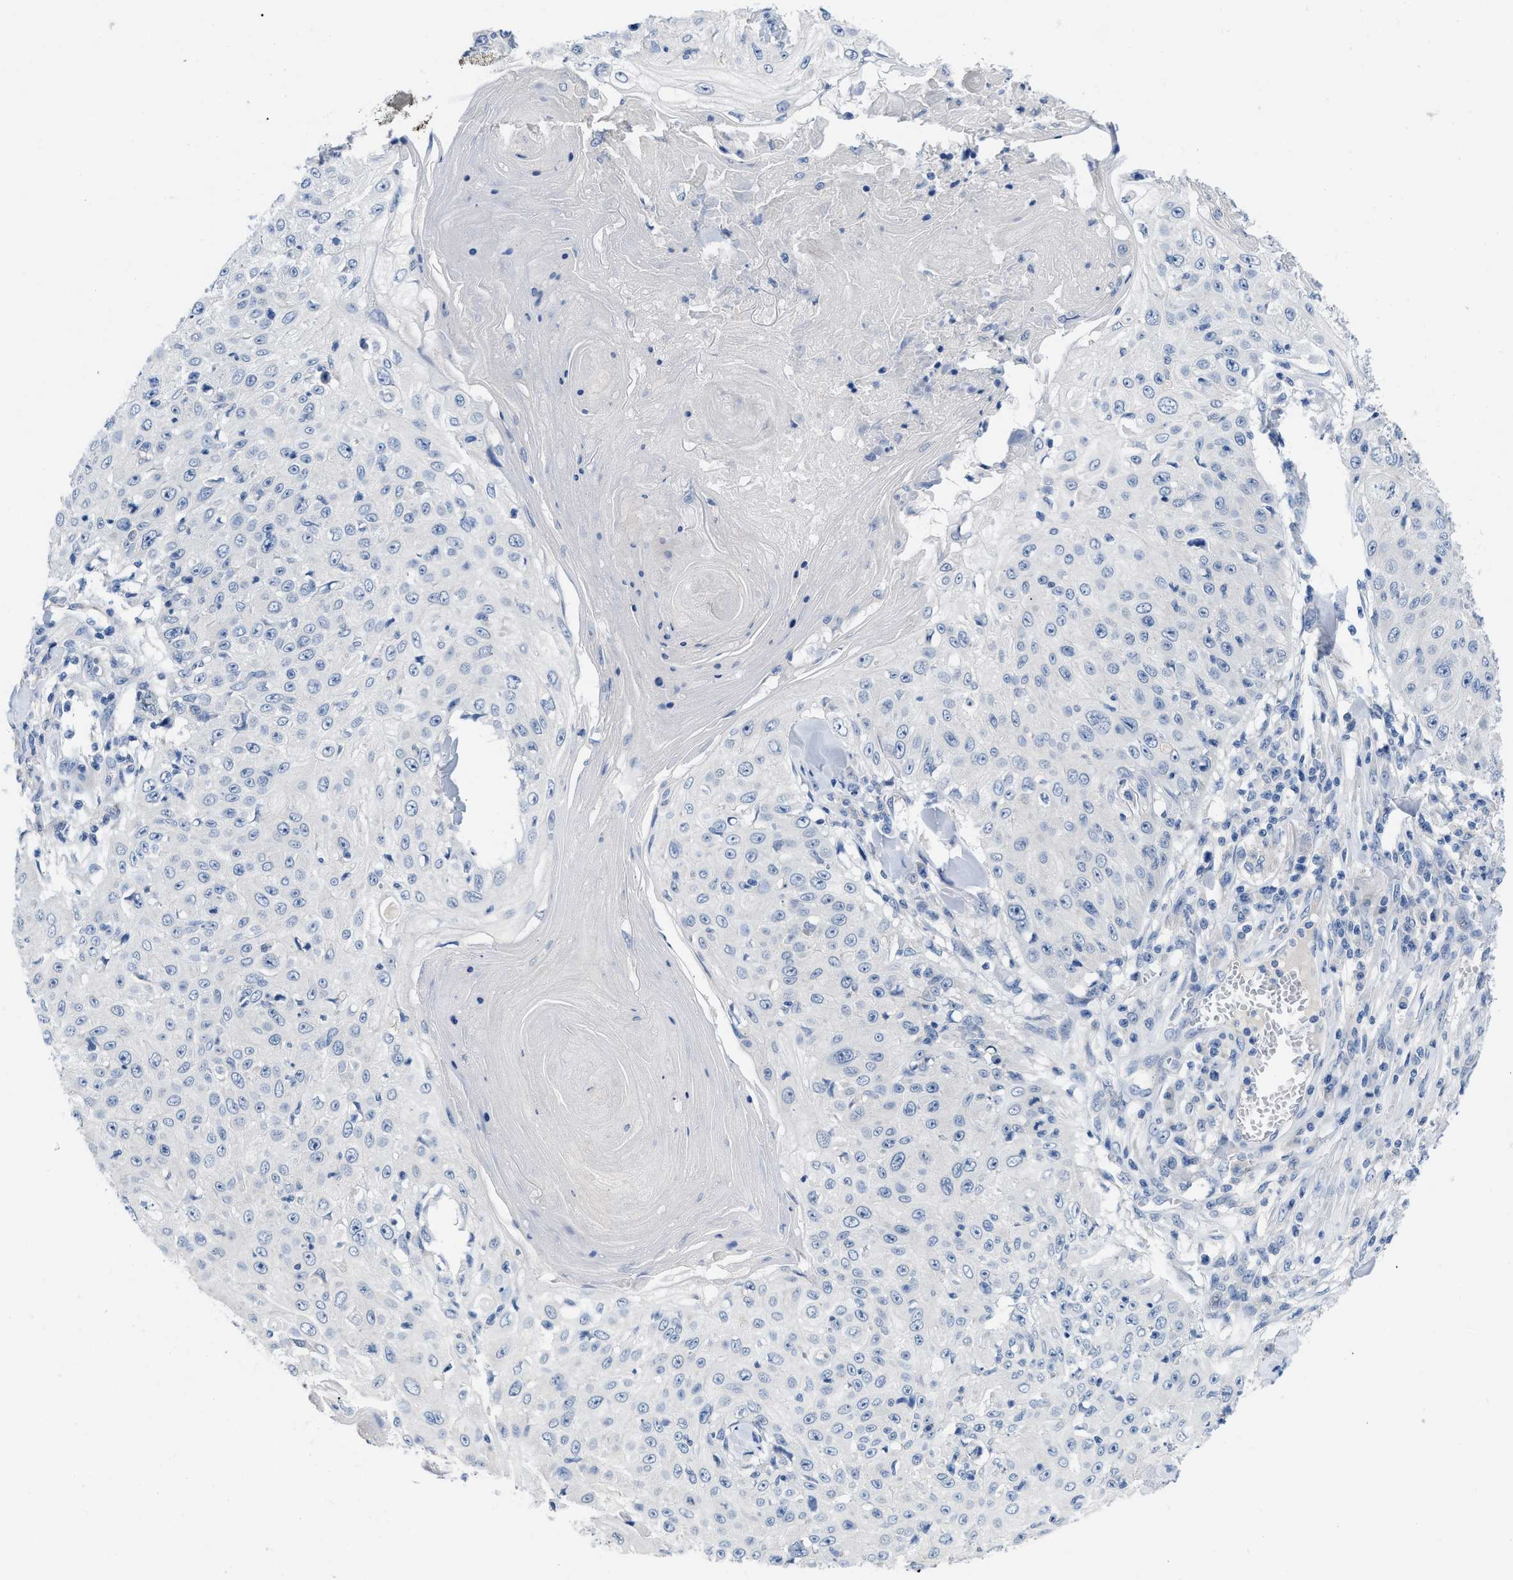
{"staining": {"intensity": "negative", "quantity": "none", "location": "none"}, "tissue": "skin cancer", "cell_type": "Tumor cells", "image_type": "cancer", "snomed": [{"axis": "morphology", "description": "Squamous cell carcinoma, NOS"}, {"axis": "topography", "description": "Skin"}], "caption": "A micrograph of skin cancer stained for a protein reveals no brown staining in tumor cells.", "gene": "PYY", "patient": {"sex": "male", "age": 86}}